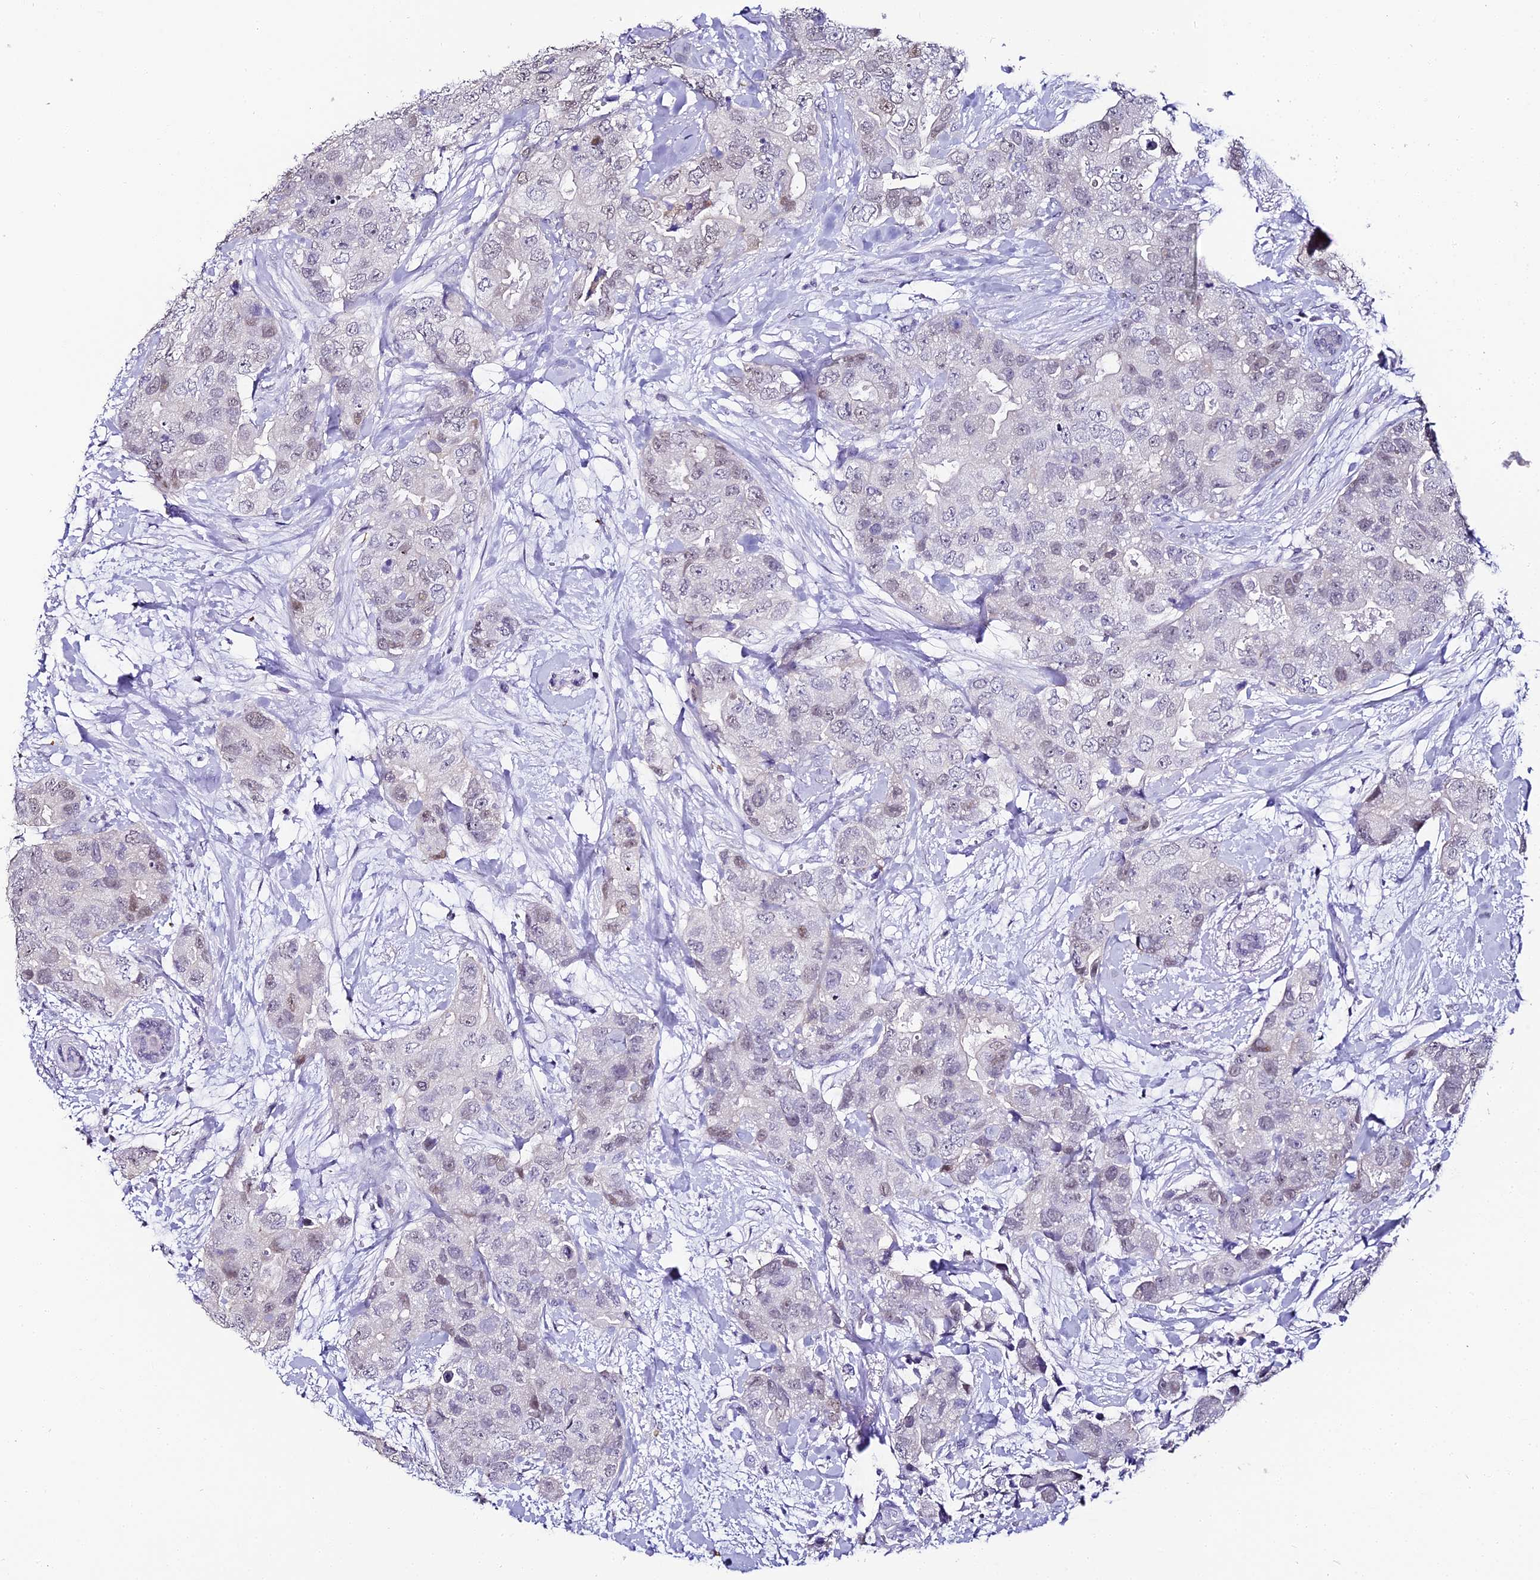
{"staining": {"intensity": "weak", "quantity": "<25%", "location": "nuclear"}, "tissue": "breast cancer", "cell_type": "Tumor cells", "image_type": "cancer", "snomed": [{"axis": "morphology", "description": "Duct carcinoma"}, {"axis": "topography", "description": "Breast"}], "caption": "A high-resolution image shows IHC staining of breast intraductal carcinoma, which shows no significant expression in tumor cells.", "gene": "ABHD14A-ACY1", "patient": {"sex": "female", "age": 62}}